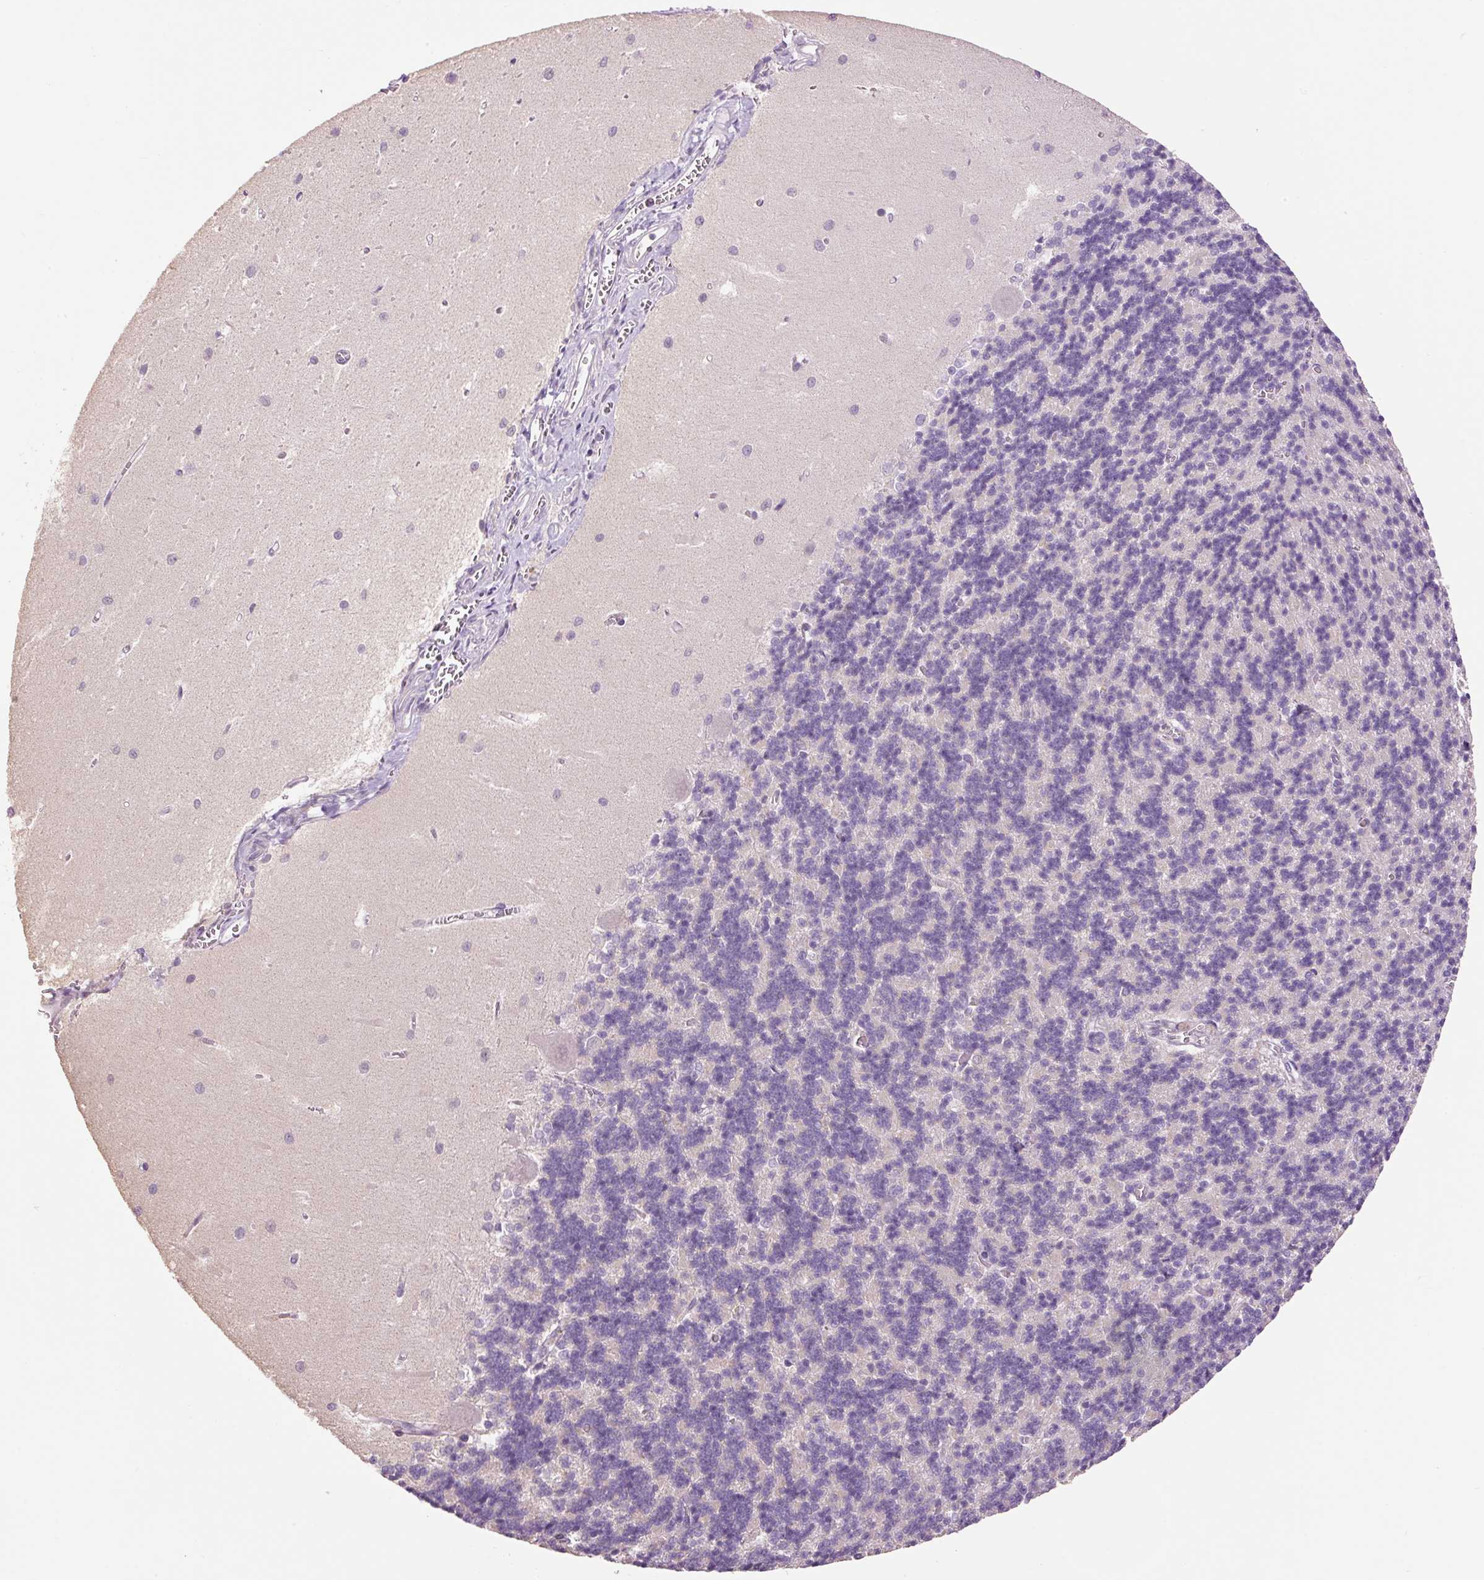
{"staining": {"intensity": "negative", "quantity": "none", "location": "none"}, "tissue": "cerebellum", "cell_type": "Cells in granular layer", "image_type": "normal", "snomed": [{"axis": "morphology", "description": "Normal tissue, NOS"}, {"axis": "topography", "description": "Cerebellum"}], "caption": "High power microscopy image of an IHC micrograph of benign cerebellum, revealing no significant expression in cells in granular layer.", "gene": "HAX1", "patient": {"sex": "male", "age": 37}}